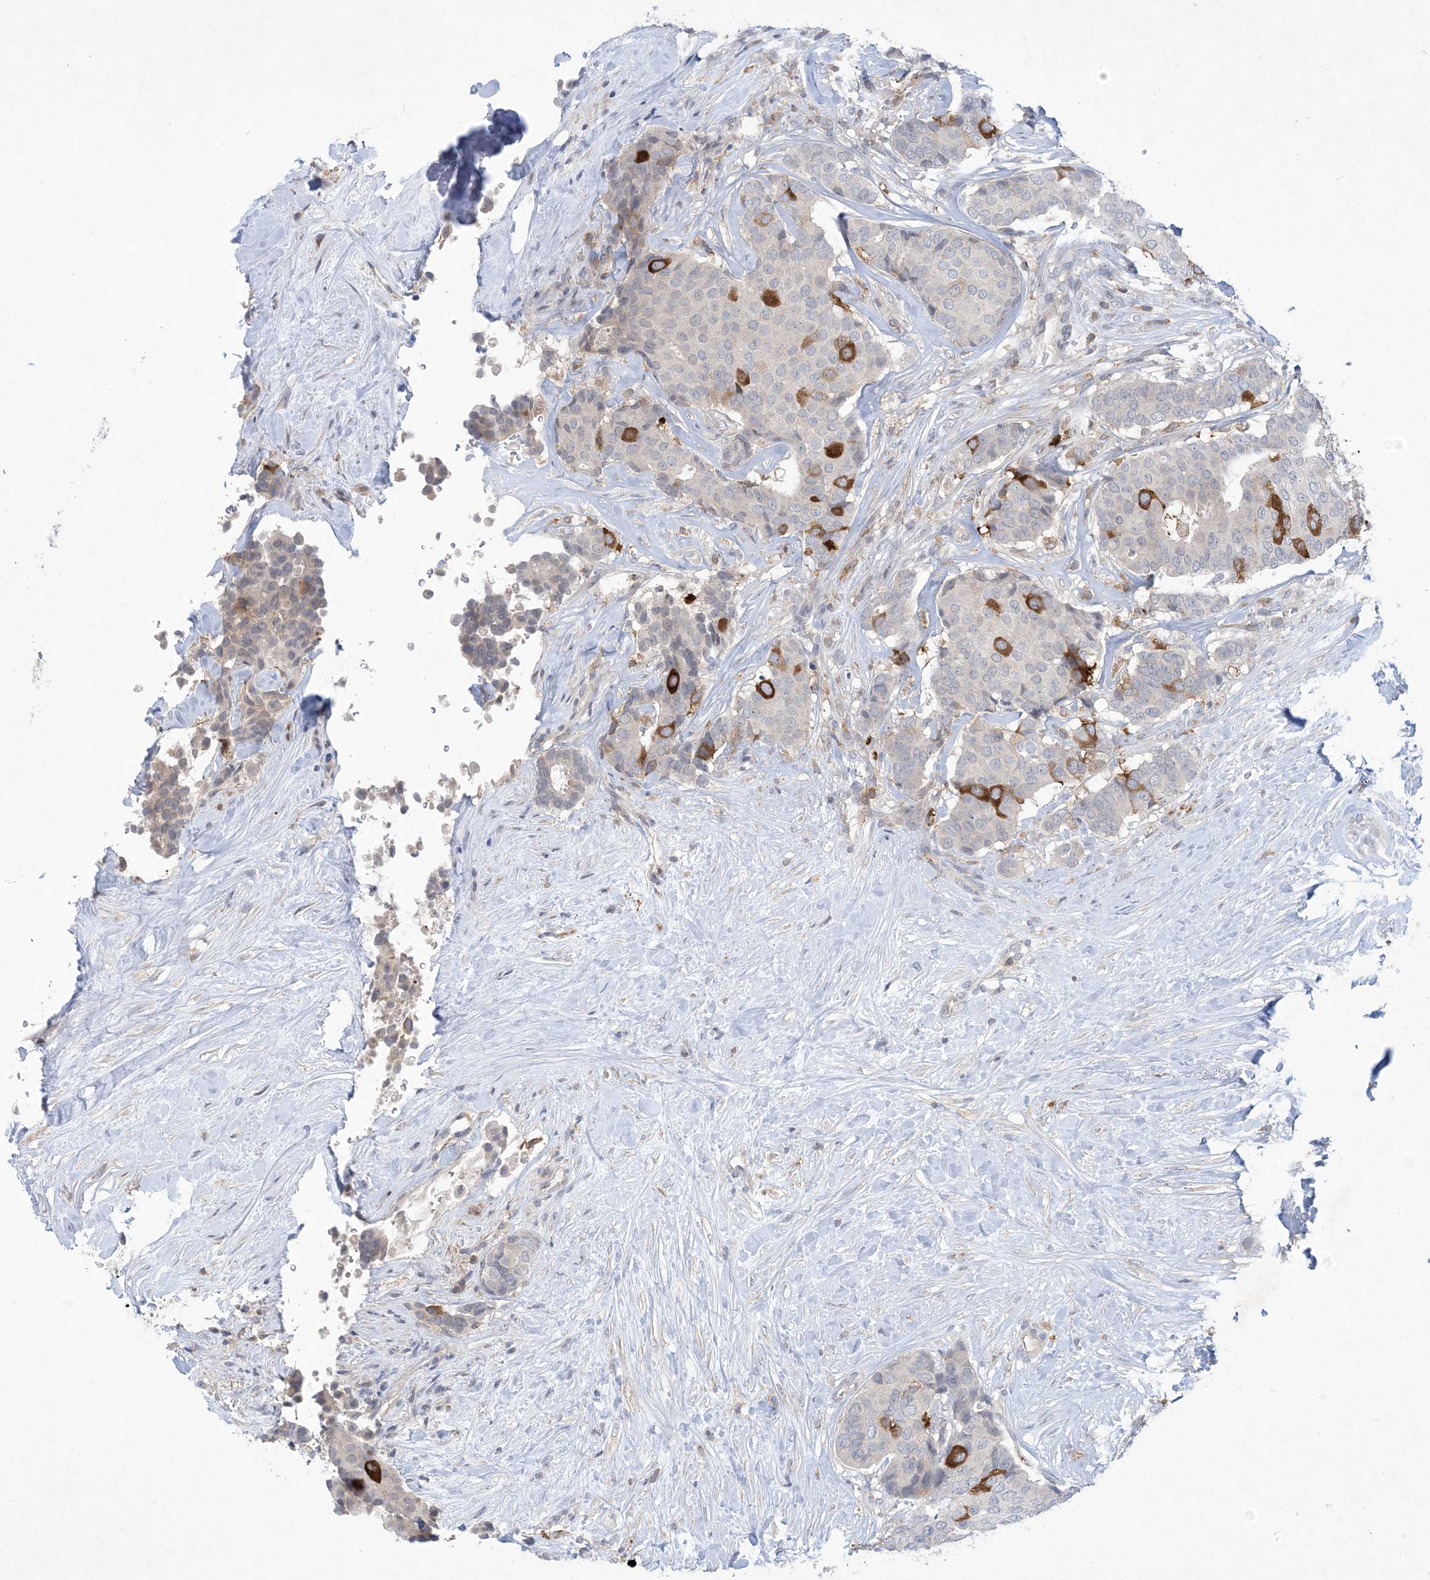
{"staining": {"intensity": "strong", "quantity": "<25%", "location": "cytoplasmic/membranous"}, "tissue": "breast cancer", "cell_type": "Tumor cells", "image_type": "cancer", "snomed": [{"axis": "morphology", "description": "Duct carcinoma"}, {"axis": "topography", "description": "Breast"}], "caption": "A medium amount of strong cytoplasmic/membranous expression is identified in about <25% of tumor cells in breast infiltrating ductal carcinoma tissue.", "gene": "AOC1", "patient": {"sex": "female", "age": 75}}